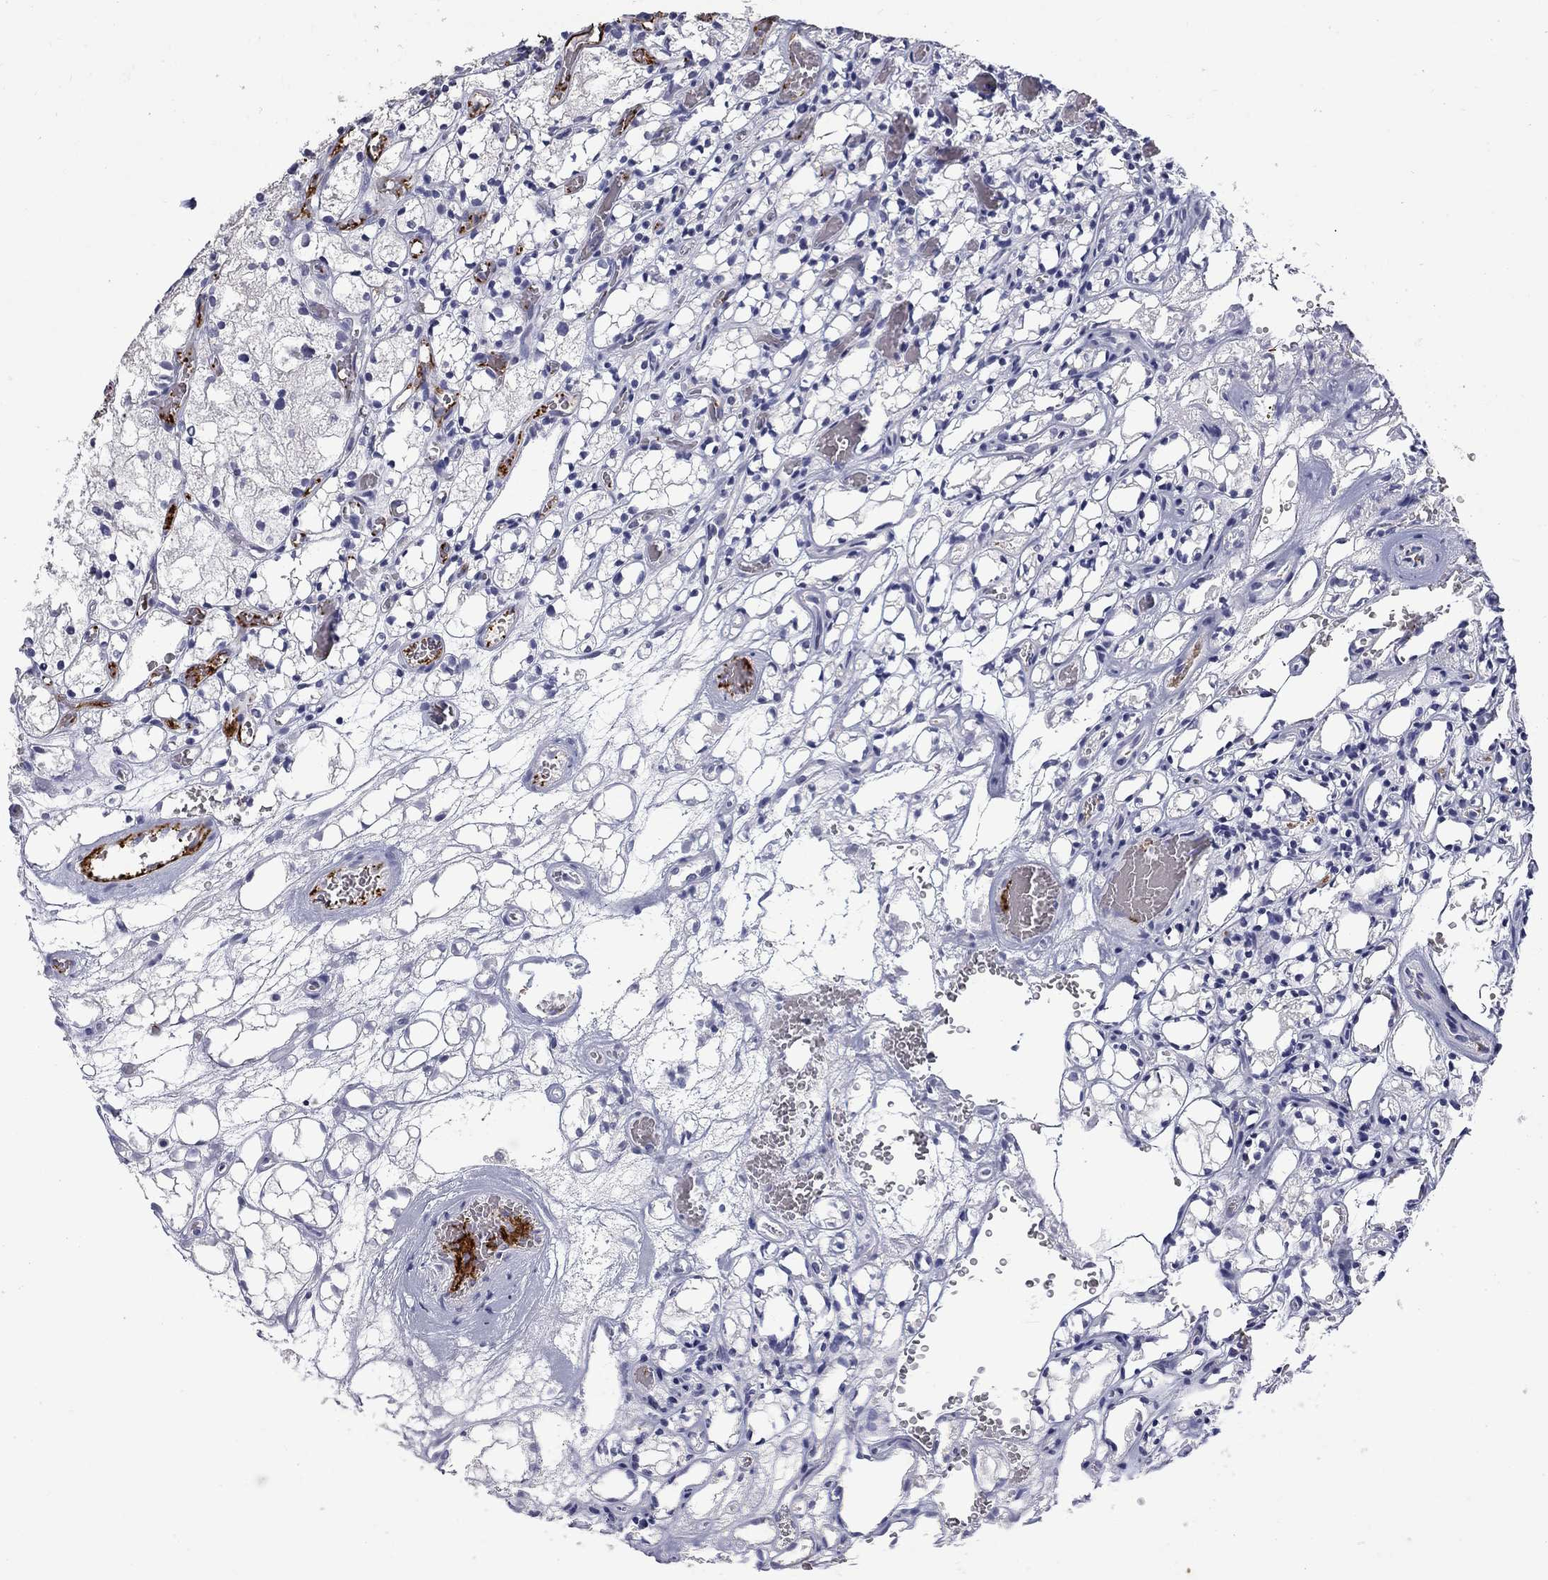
{"staining": {"intensity": "negative", "quantity": "none", "location": "none"}, "tissue": "renal cancer", "cell_type": "Tumor cells", "image_type": "cancer", "snomed": [{"axis": "morphology", "description": "Adenocarcinoma, NOS"}, {"axis": "topography", "description": "Kidney"}], "caption": "An image of human renal adenocarcinoma is negative for staining in tumor cells.", "gene": "PLEK", "patient": {"sex": "female", "age": 69}}